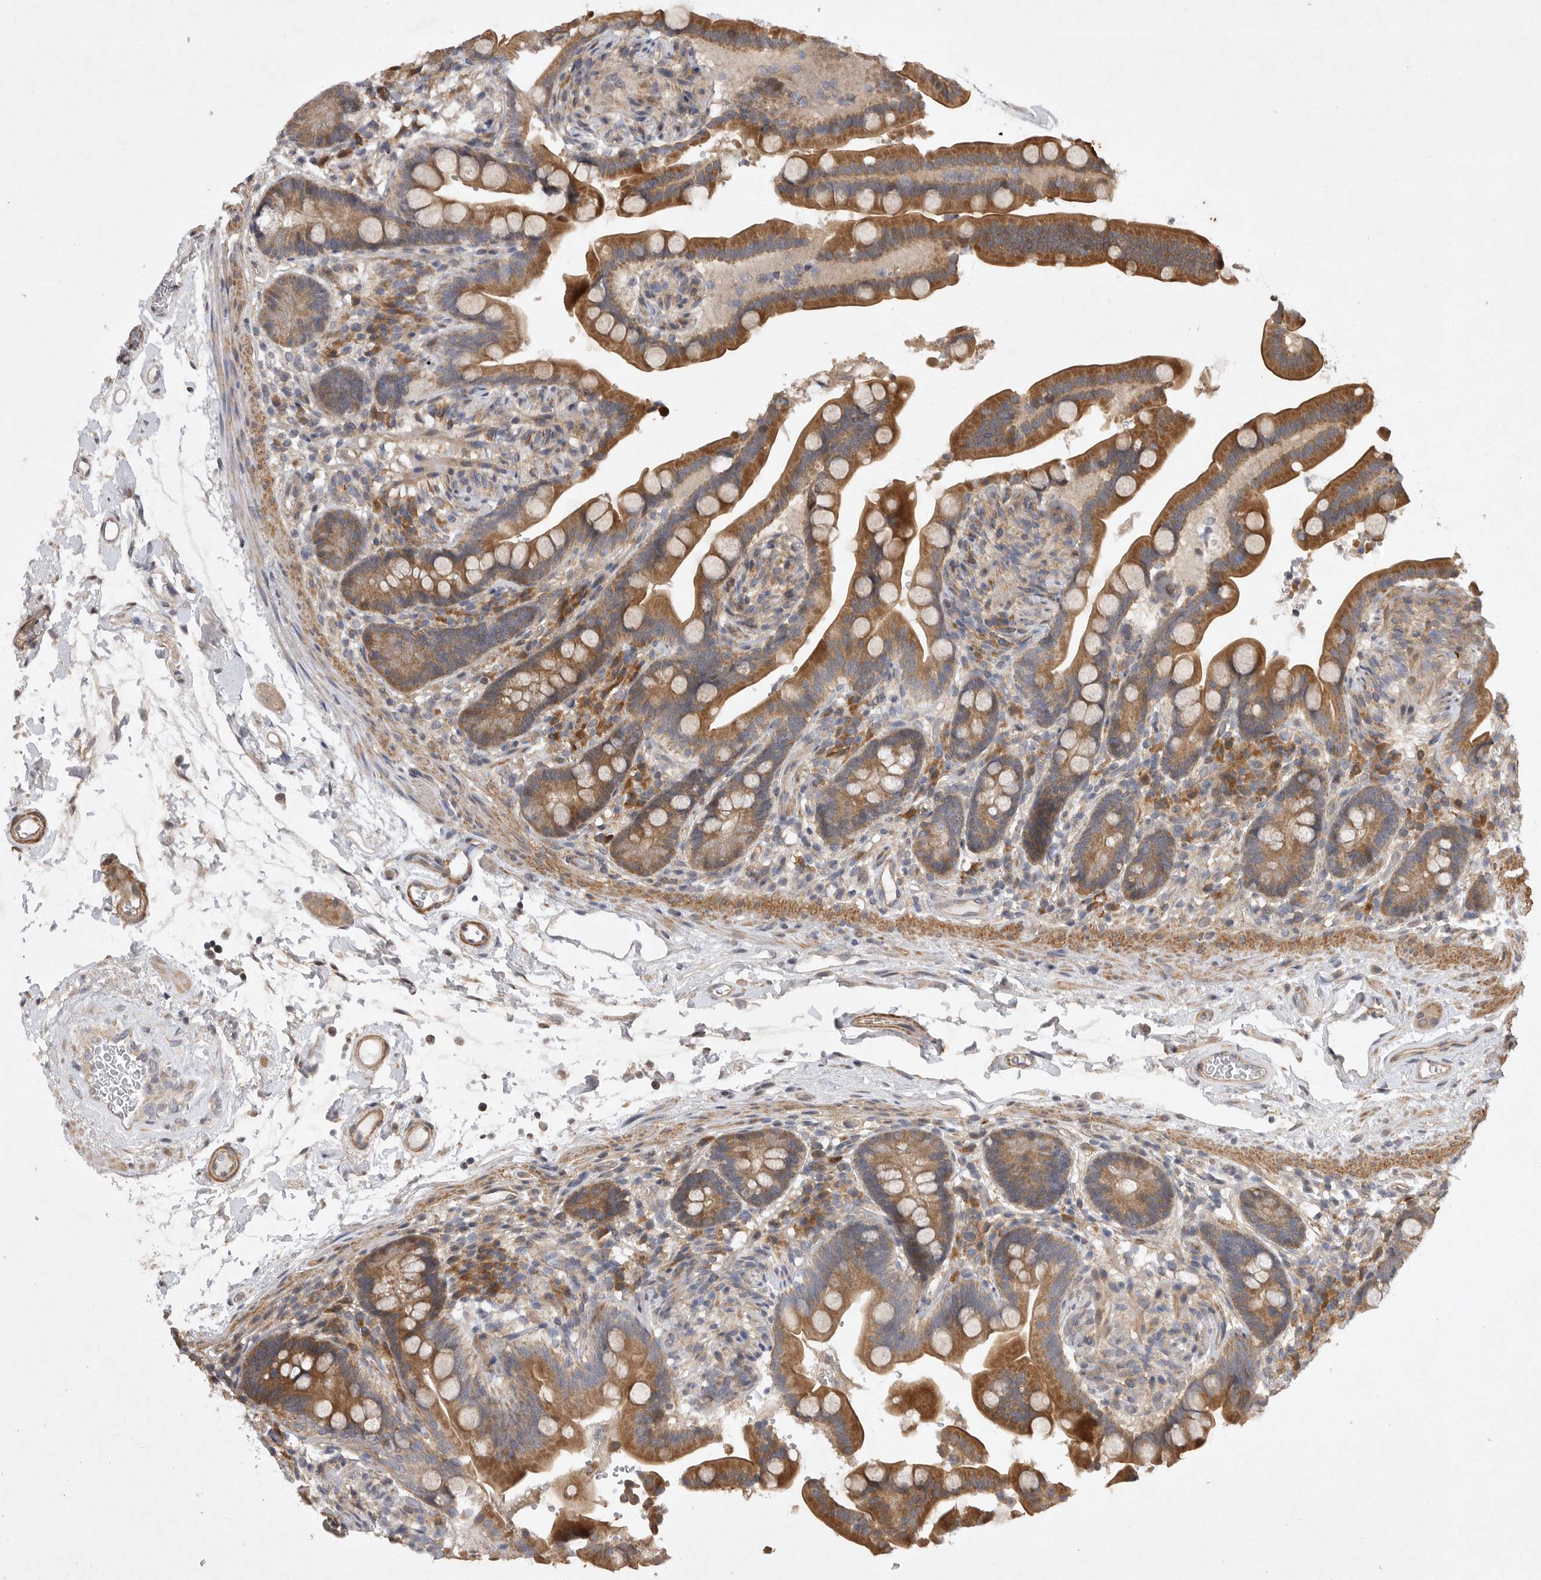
{"staining": {"intensity": "moderate", "quantity": ">75%", "location": "cytoplasmic/membranous"}, "tissue": "colon", "cell_type": "Endothelial cells", "image_type": "normal", "snomed": [{"axis": "morphology", "description": "Normal tissue, NOS"}, {"axis": "topography", "description": "Smooth muscle"}, {"axis": "topography", "description": "Colon"}], "caption": "This histopathology image demonstrates immunohistochemistry (IHC) staining of unremarkable colon, with medium moderate cytoplasmic/membranous positivity in about >75% of endothelial cells.", "gene": "EDEM3", "patient": {"sex": "male", "age": 73}}